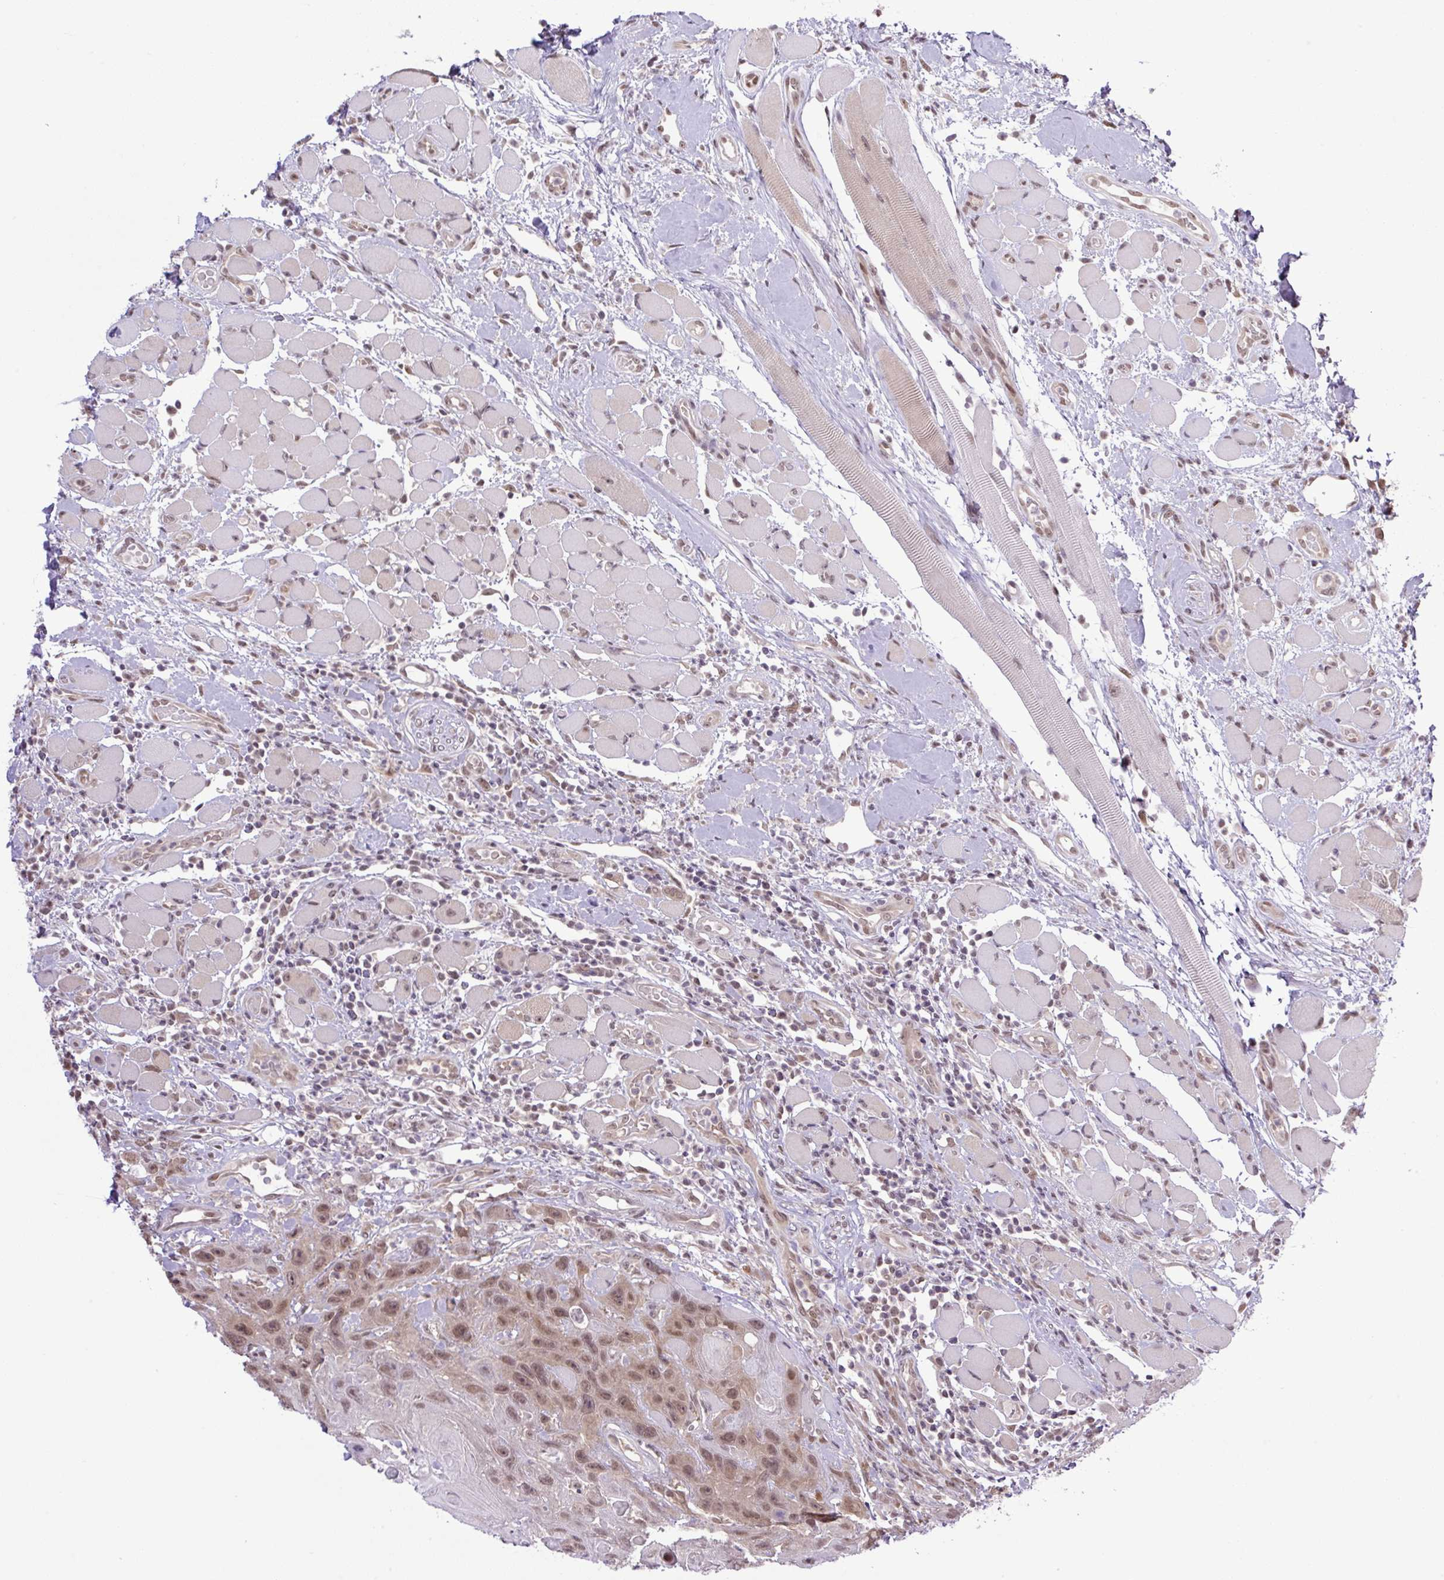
{"staining": {"intensity": "moderate", "quantity": ">75%", "location": "nuclear"}, "tissue": "head and neck cancer", "cell_type": "Tumor cells", "image_type": "cancer", "snomed": [{"axis": "morphology", "description": "Squamous cell carcinoma, NOS"}, {"axis": "topography", "description": "Head-Neck"}], "caption": "Tumor cells show medium levels of moderate nuclear expression in about >75% of cells in head and neck cancer. (DAB IHC, brown staining for protein, blue staining for nuclei).", "gene": "SGTA", "patient": {"sex": "female", "age": 59}}